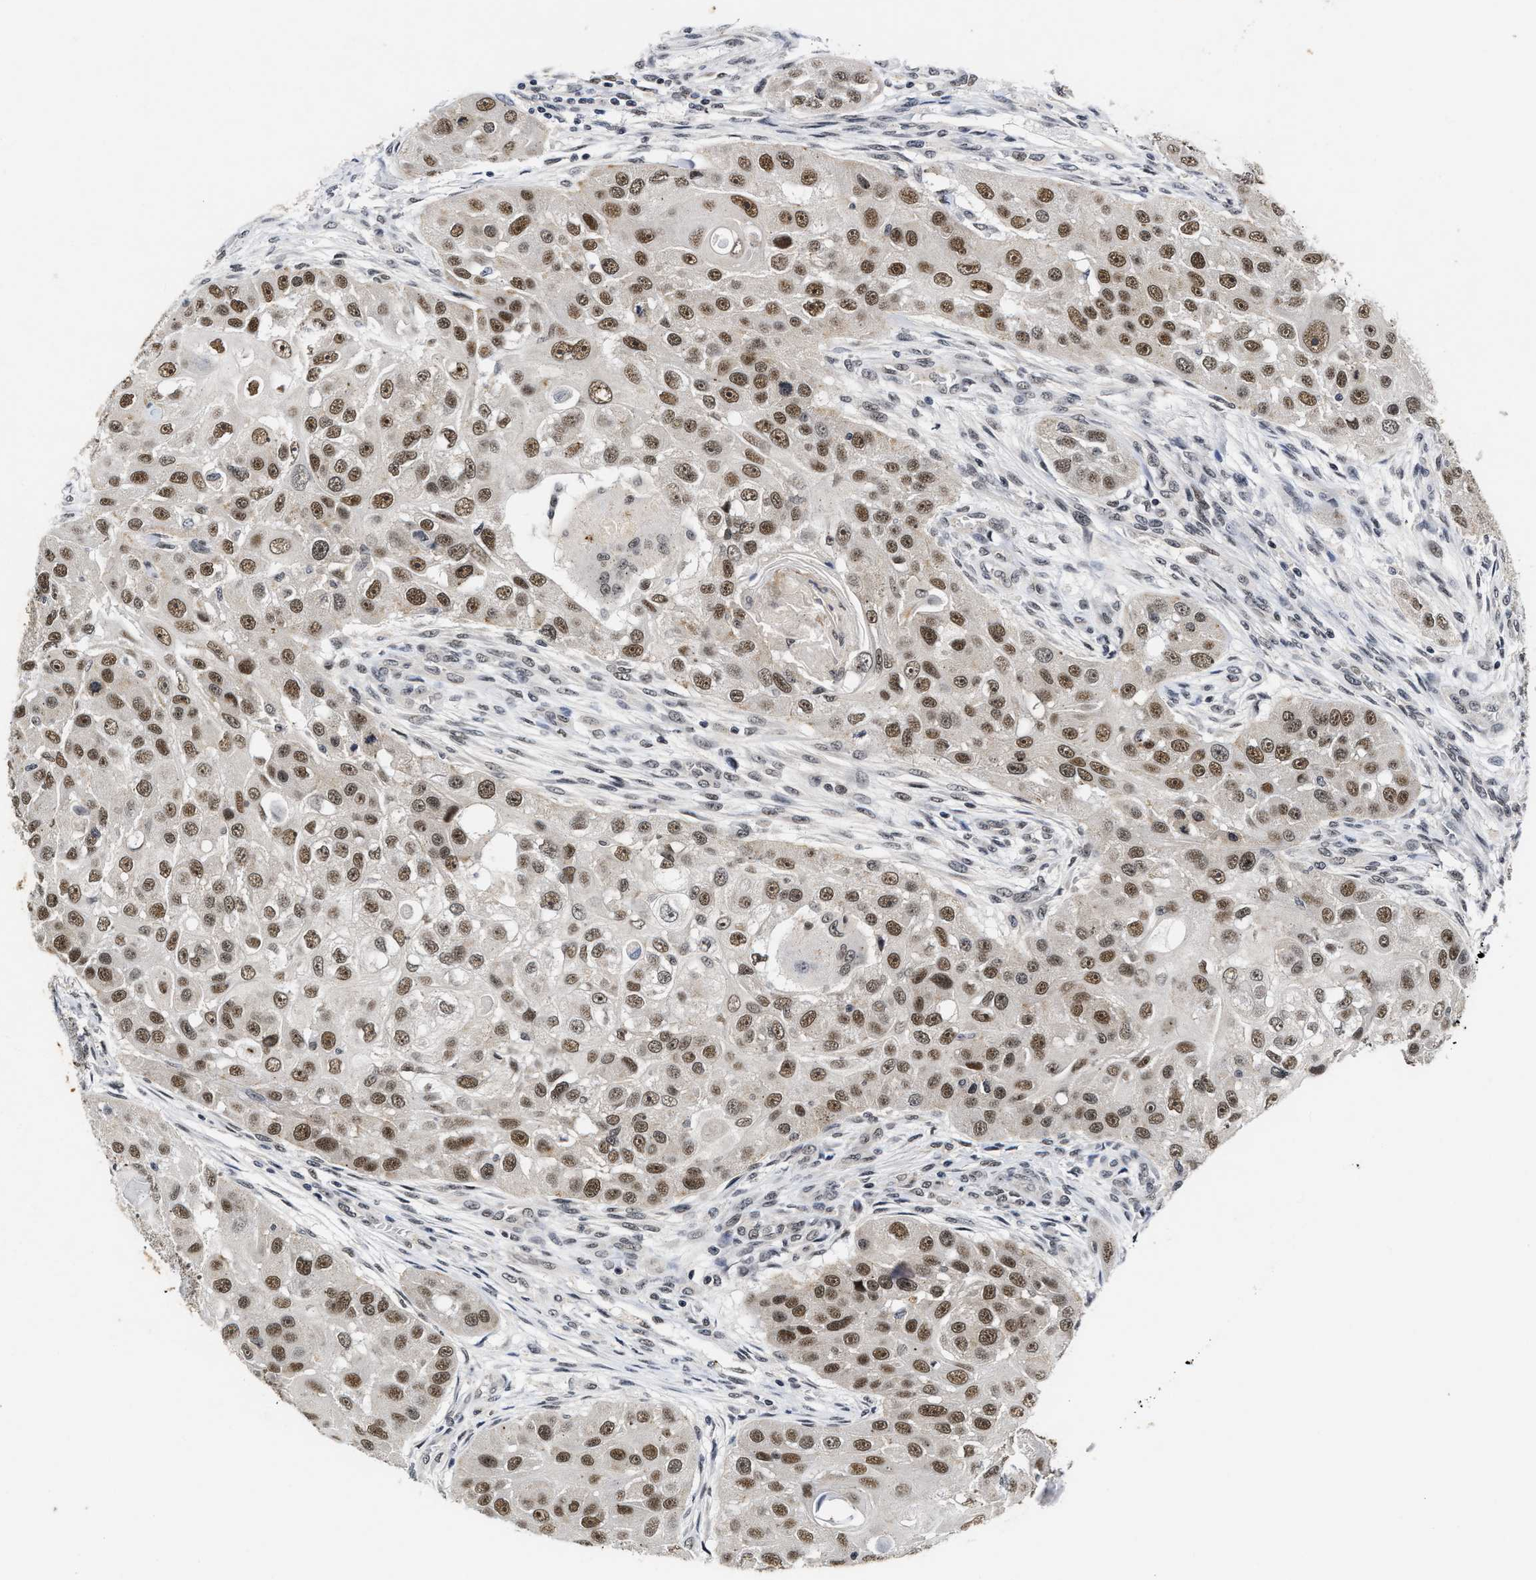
{"staining": {"intensity": "moderate", "quantity": ">75%", "location": "nuclear"}, "tissue": "head and neck cancer", "cell_type": "Tumor cells", "image_type": "cancer", "snomed": [{"axis": "morphology", "description": "Normal tissue, NOS"}, {"axis": "morphology", "description": "Squamous cell carcinoma, NOS"}, {"axis": "topography", "description": "Skeletal muscle"}, {"axis": "topography", "description": "Head-Neck"}], "caption": "Protein staining of squamous cell carcinoma (head and neck) tissue reveals moderate nuclear staining in about >75% of tumor cells.", "gene": "INIP", "patient": {"sex": "male", "age": 51}}